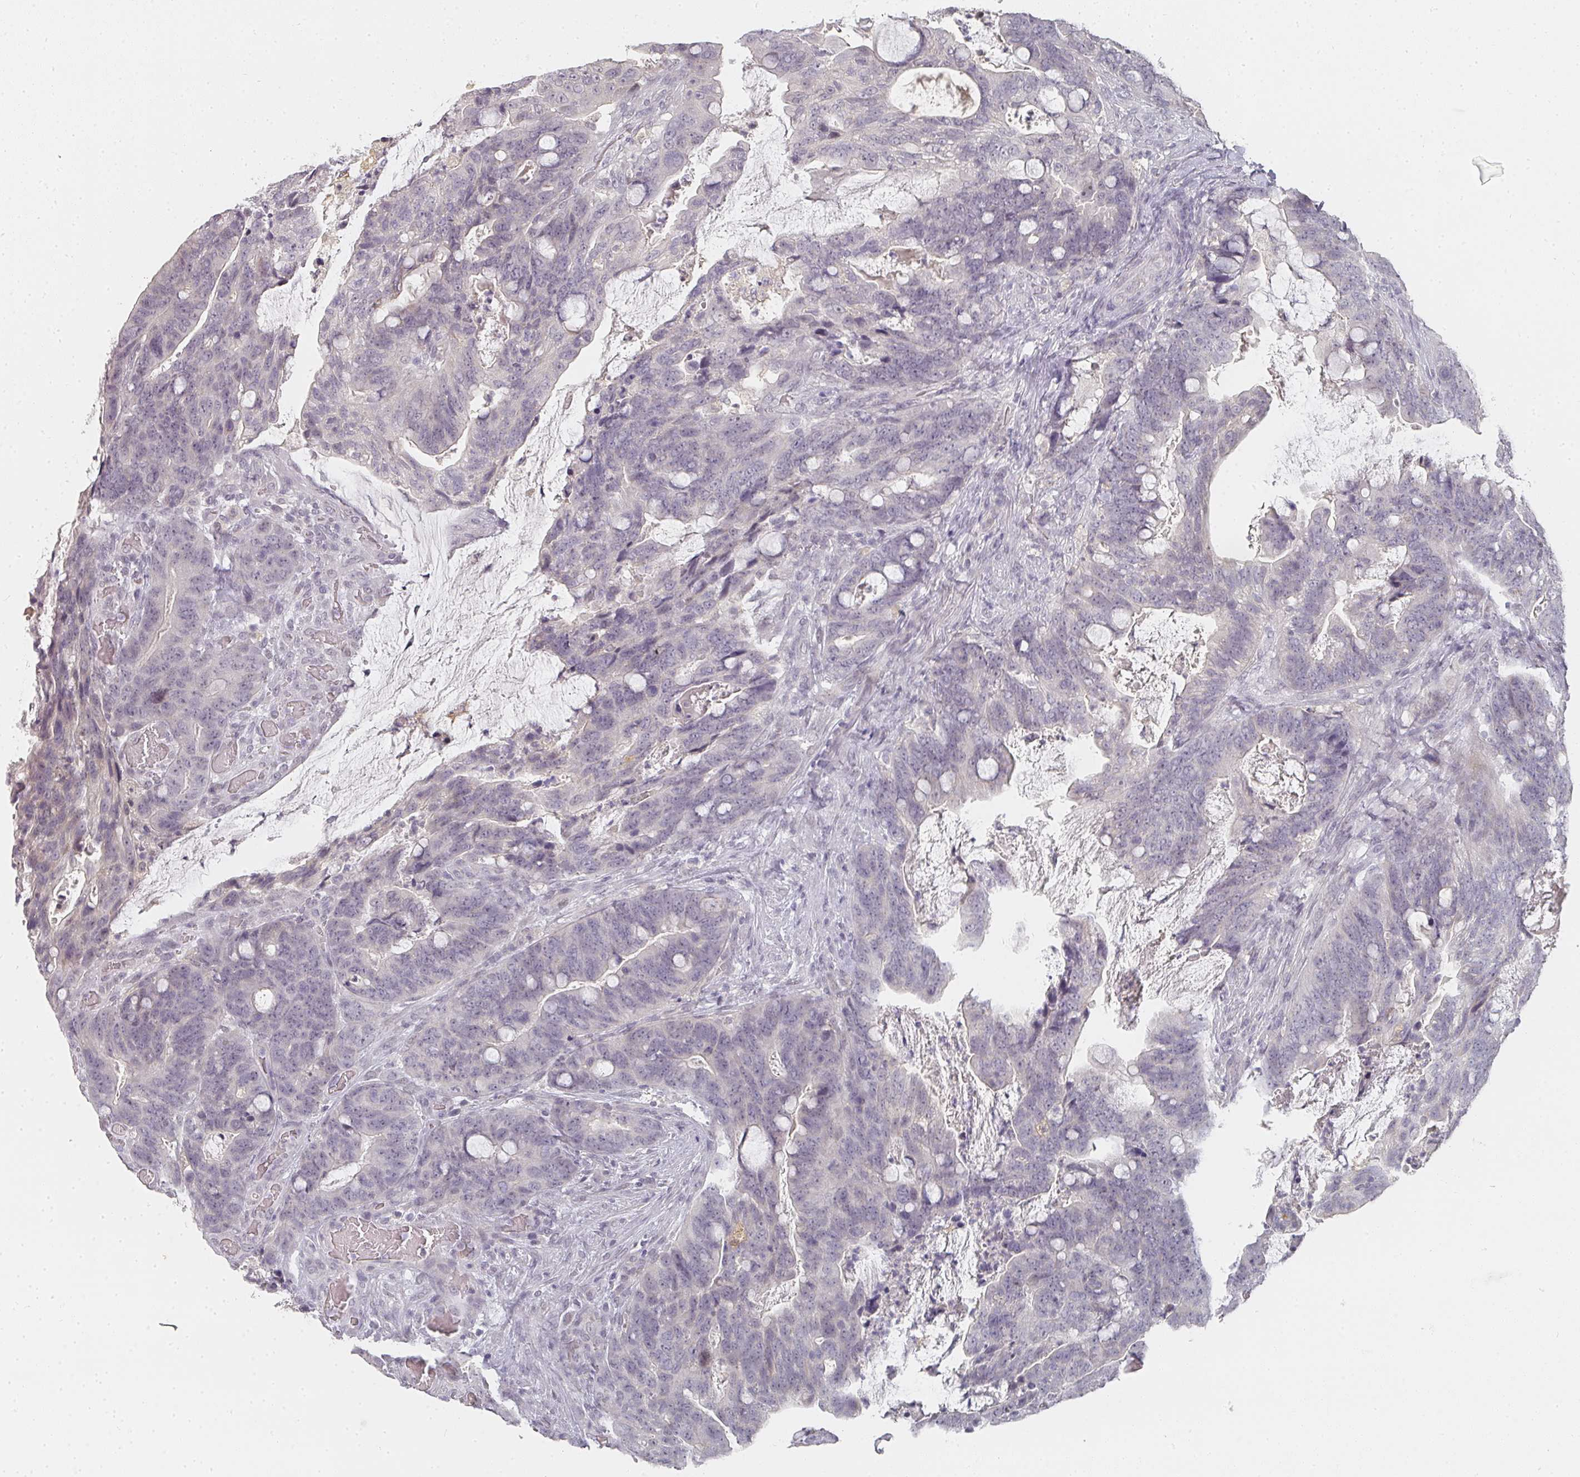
{"staining": {"intensity": "negative", "quantity": "none", "location": "none"}, "tissue": "colorectal cancer", "cell_type": "Tumor cells", "image_type": "cancer", "snomed": [{"axis": "morphology", "description": "Adenocarcinoma, NOS"}, {"axis": "topography", "description": "Colon"}], "caption": "Image shows no significant protein expression in tumor cells of adenocarcinoma (colorectal).", "gene": "SHISA2", "patient": {"sex": "female", "age": 82}}